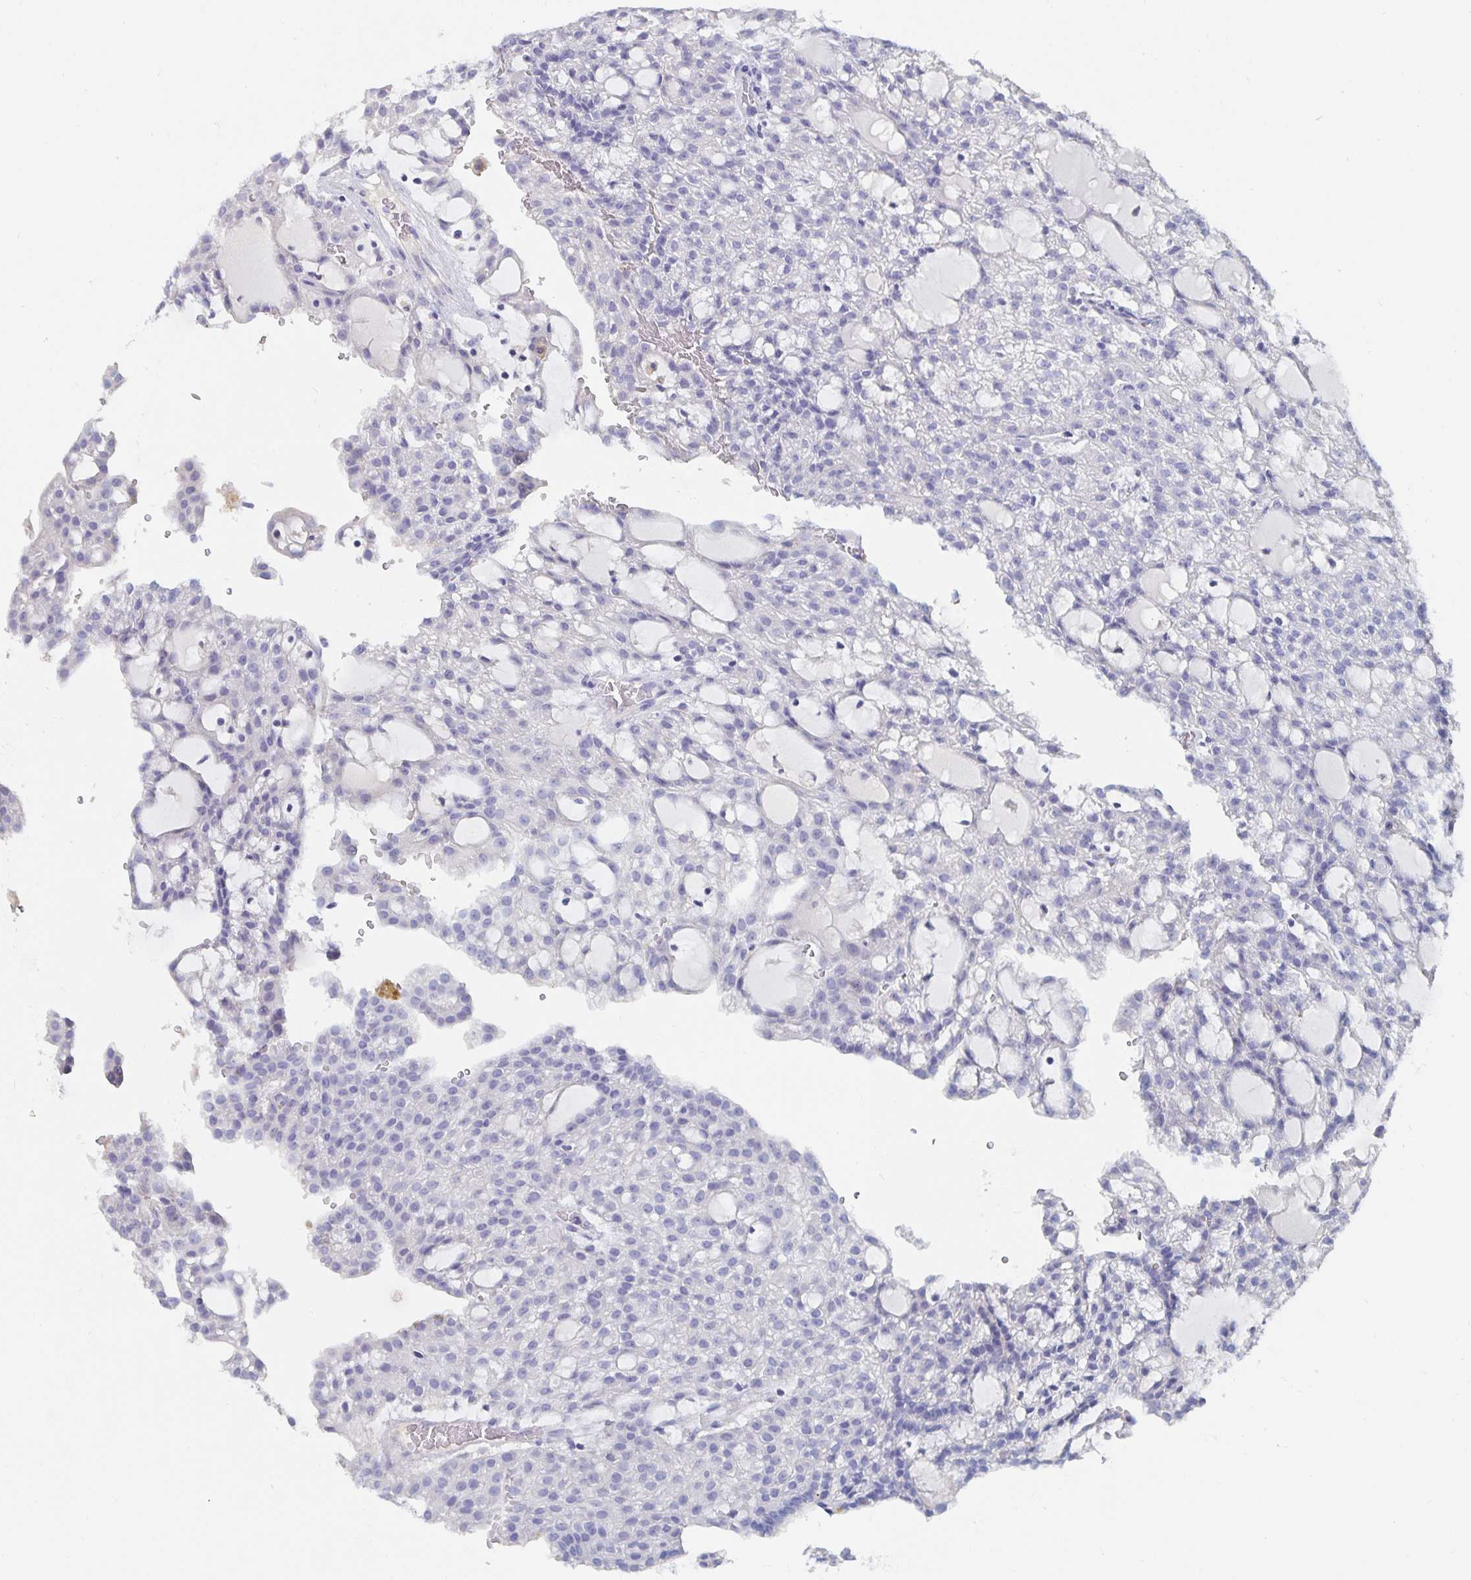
{"staining": {"intensity": "negative", "quantity": "none", "location": "none"}, "tissue": "renal cancer", "cell_type": "Tumor cells", "image_type": "cancer", "snomed": [{"axis": "morphology", "description": "Adenocarcinoma, NOS"}, {"axis": "topography", "description": "Kidney"}], "caption": "The photomicrograph displays no significant staining in tumor cells of renal adenocarcinoma.", "gene": "CFAP69", "patient": {"sex": "male", "age": 63}}